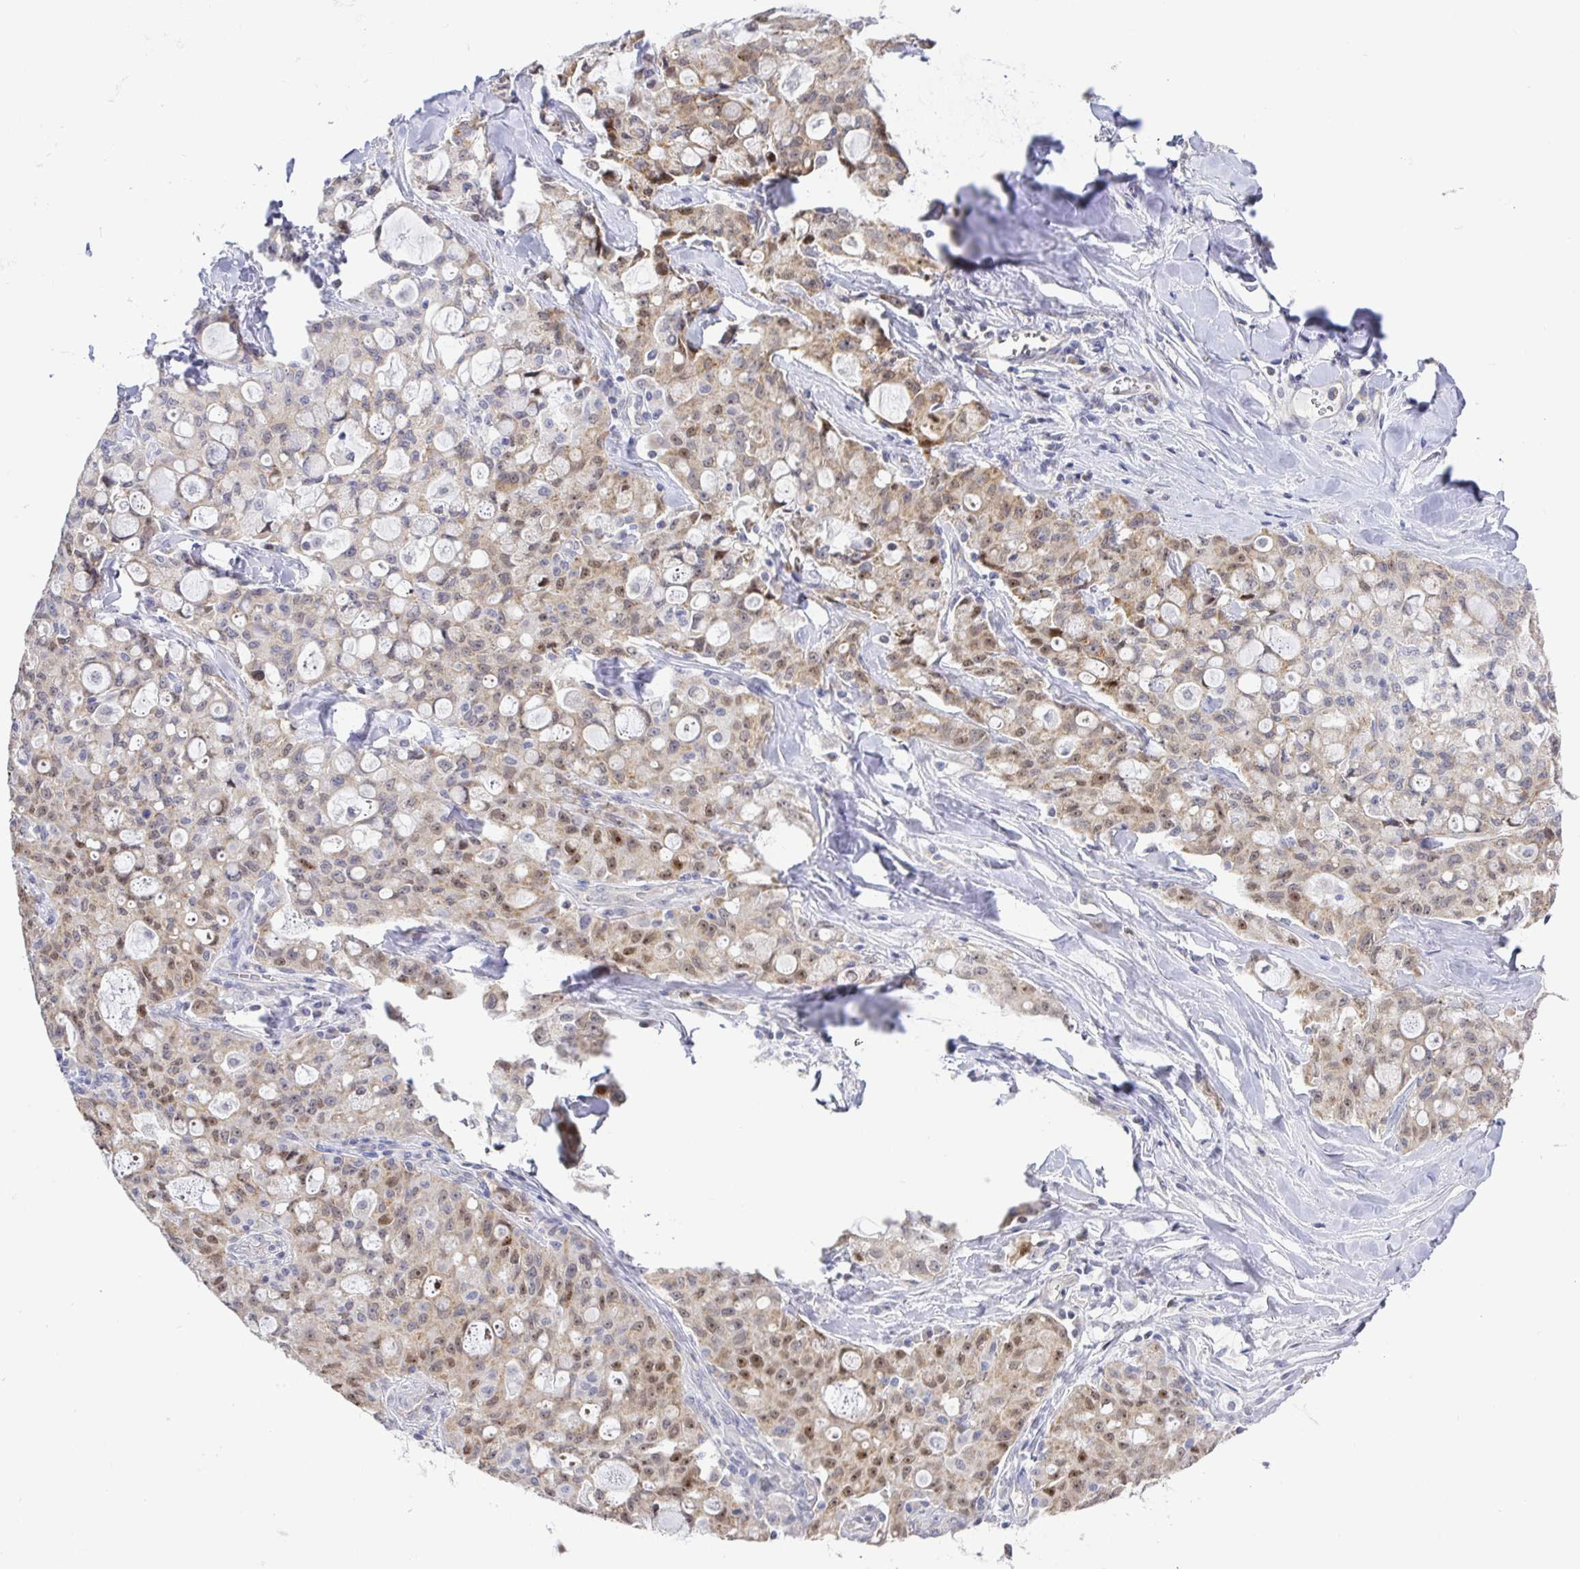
{"staining": {"intensity": "moderate", "quantity": "25%-75%", "location": "cytoplasmic/membranous,nuclear"}, "tissue": "lung cancer", "cell_type": "Tumor cells", "image_type": "cancer", "snomed": [{"axis": "morphology", "description": "Adenocarcinoma, NOS"}, {"axis": "topography", "description": "Lung"}], "caption": "A histopathology image of lung adenocarcinoma stained for a protein exhibits moderate cytoplasmic/membranous and nuclear brown staining in tumor cells. (Stains: DAB in brown, nuclei in blue, Microscopy: brightfield microscopy at high magnification).", "gene": "CIT", "patient": {"sex": "female", "age": 44}}